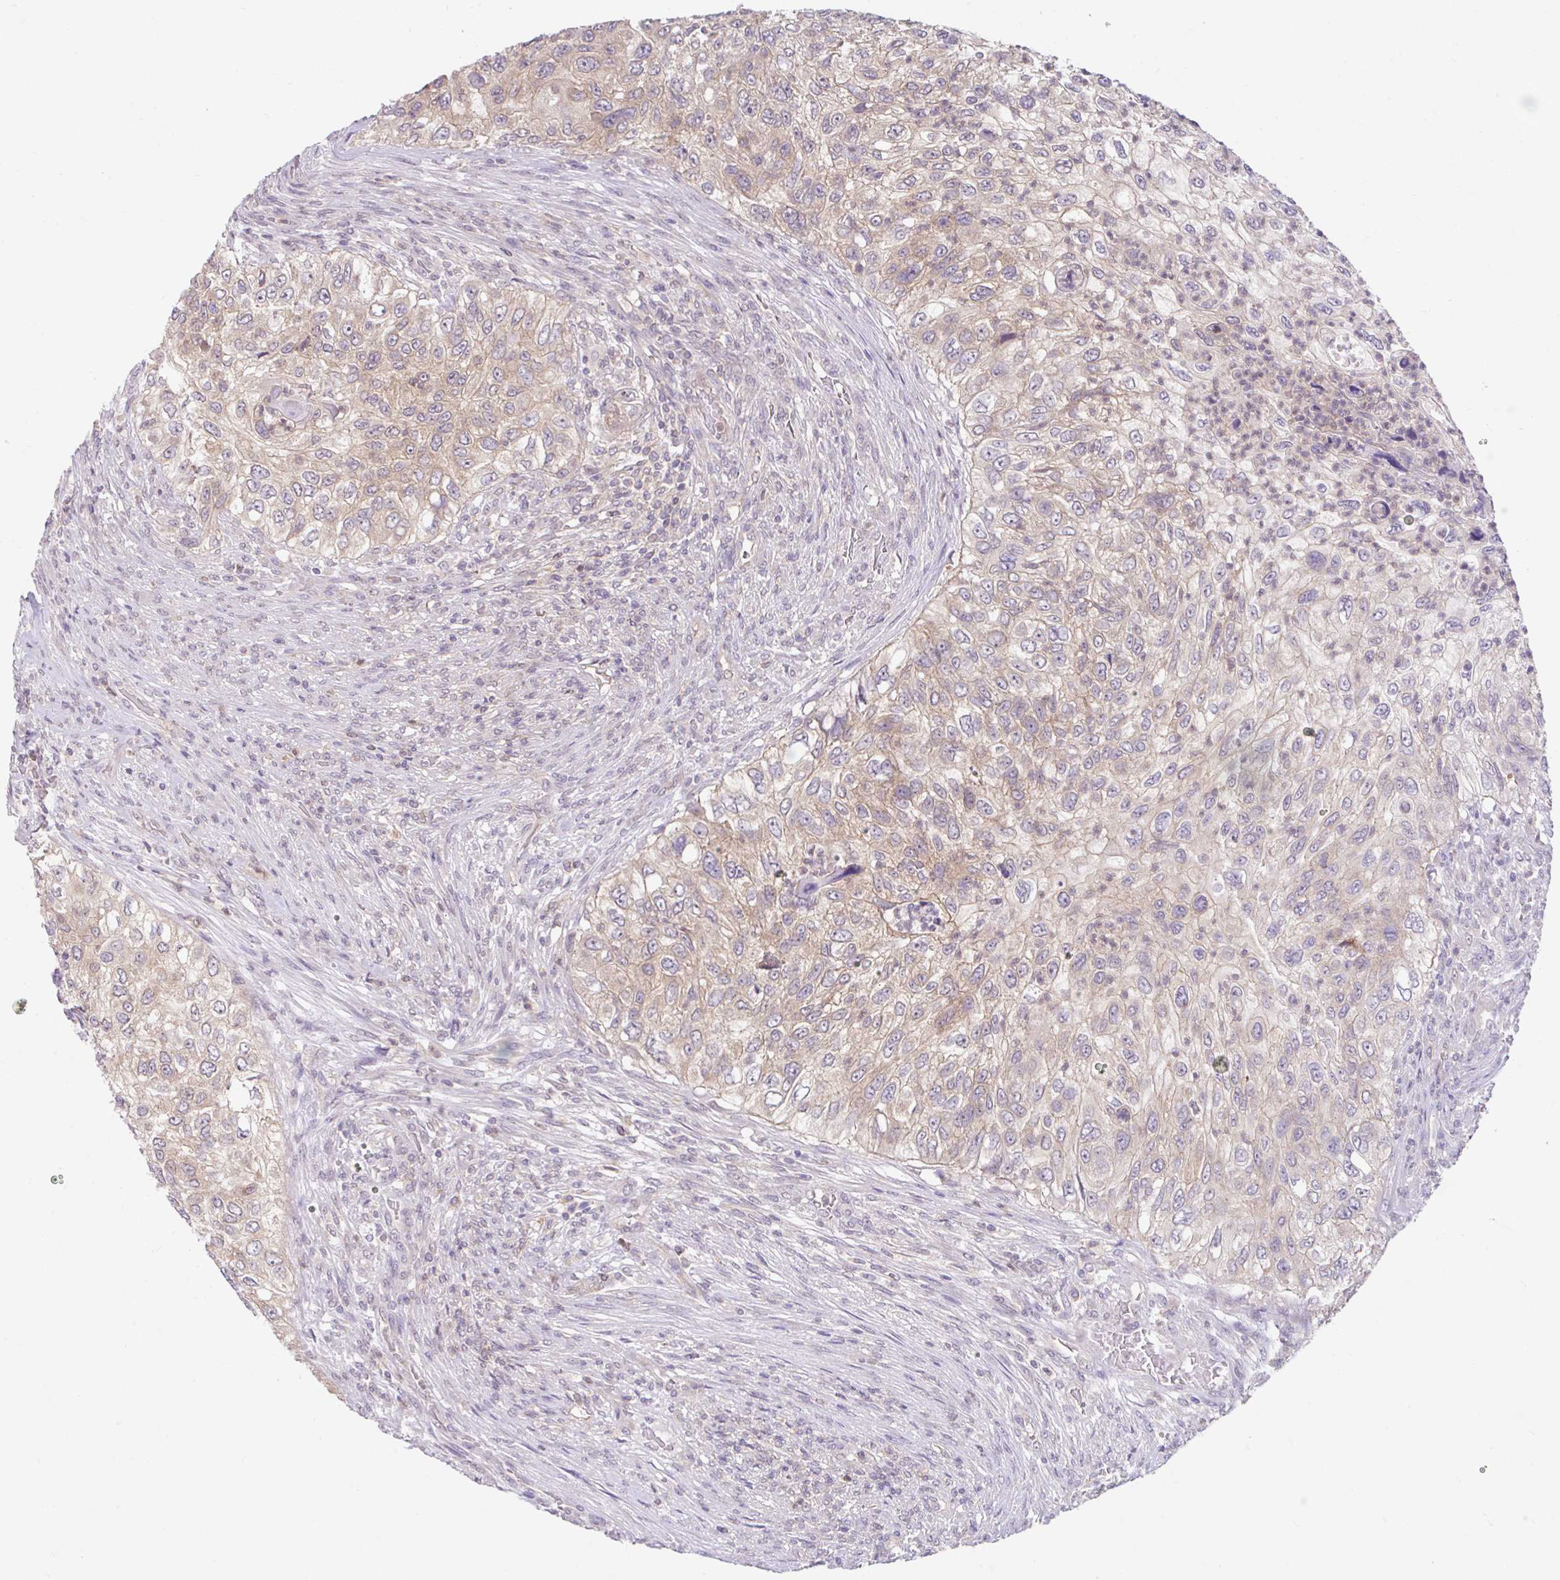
{"staining": {"intensity": "weak", "quantity": "25%-75%", "location": "cytoplasmic/membranous"}, "tissue": "urothelial cancer", "cell_type": "Tumor cells", "image_type": "cancer", "snomed": [{"axis": "morphology", "description": "Urothelial carcinoma, High grade"}, {"axis": "topography", "description": "Urinary bladder"}], "caption": "DAB immunohistochemical staining of urothelial carcinoma (high-grade) shows weak cytoplasmic/membranous protein expression in about 25%-75% of tumor cells.", "gene": "RALBP1", "patient": {"sex": "female", "age": 60}}